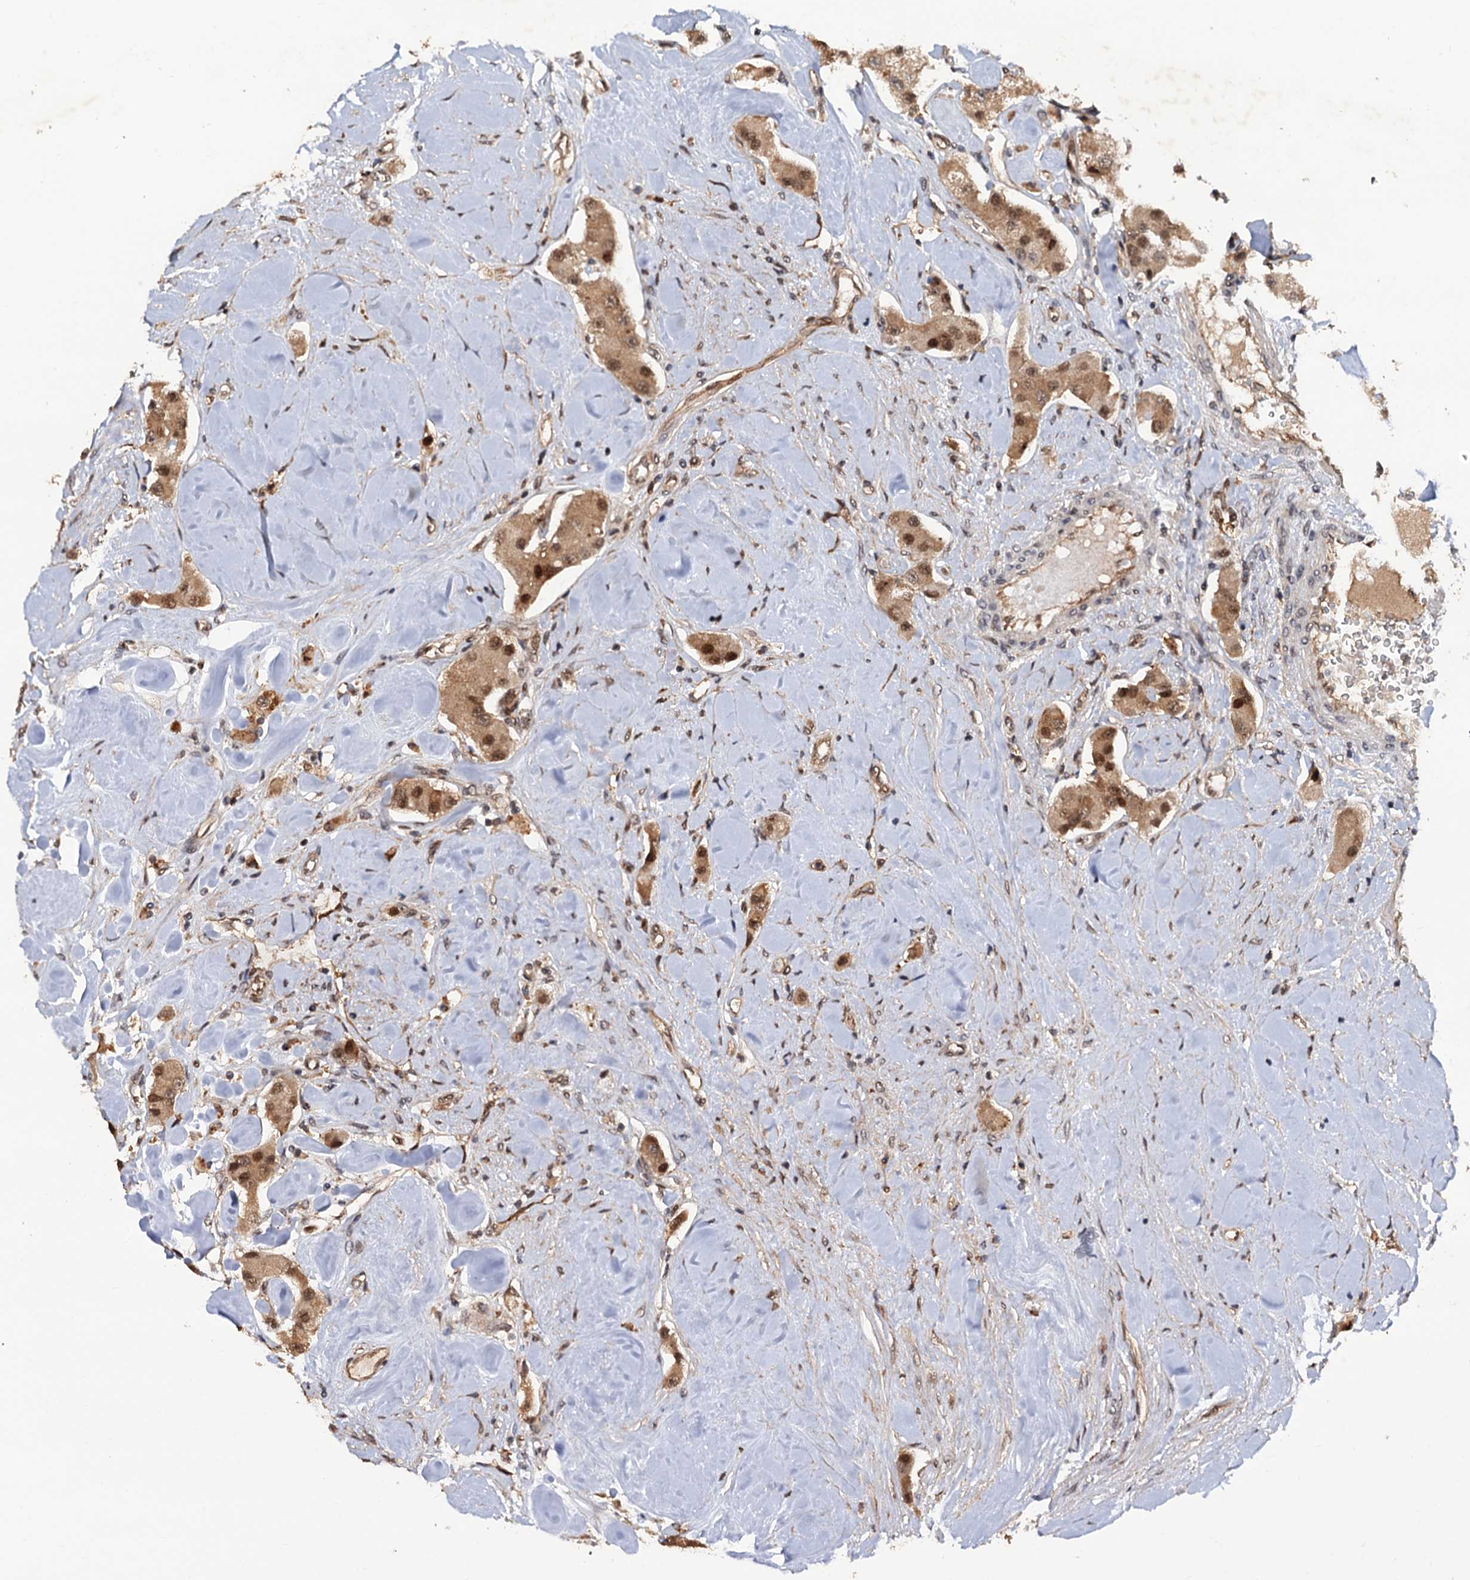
{"staining": {"intensity": "moderate", "quantity": ">75%", "location": "cytoplasmic/membranous,nuclear"}, "tissue": "carcinoid", "cell_type": "Tumor cells", "image_type": "cancer", "snomed": [{"axis": "morphology", "description": "Carcinoid, malignant, NOS"}, {"axis": "topography", "description": "Pancreas"}], "caption": "This photomicrograph shows immunohistochemistry (IHC) staining of malignant carcinoid, with medium moderate cytoplasmic/membranous and nuclear positivity in approximately >75% of tumor cells.", "gene": "CDC23", "patient": {"sex": "male", "age": 41}}